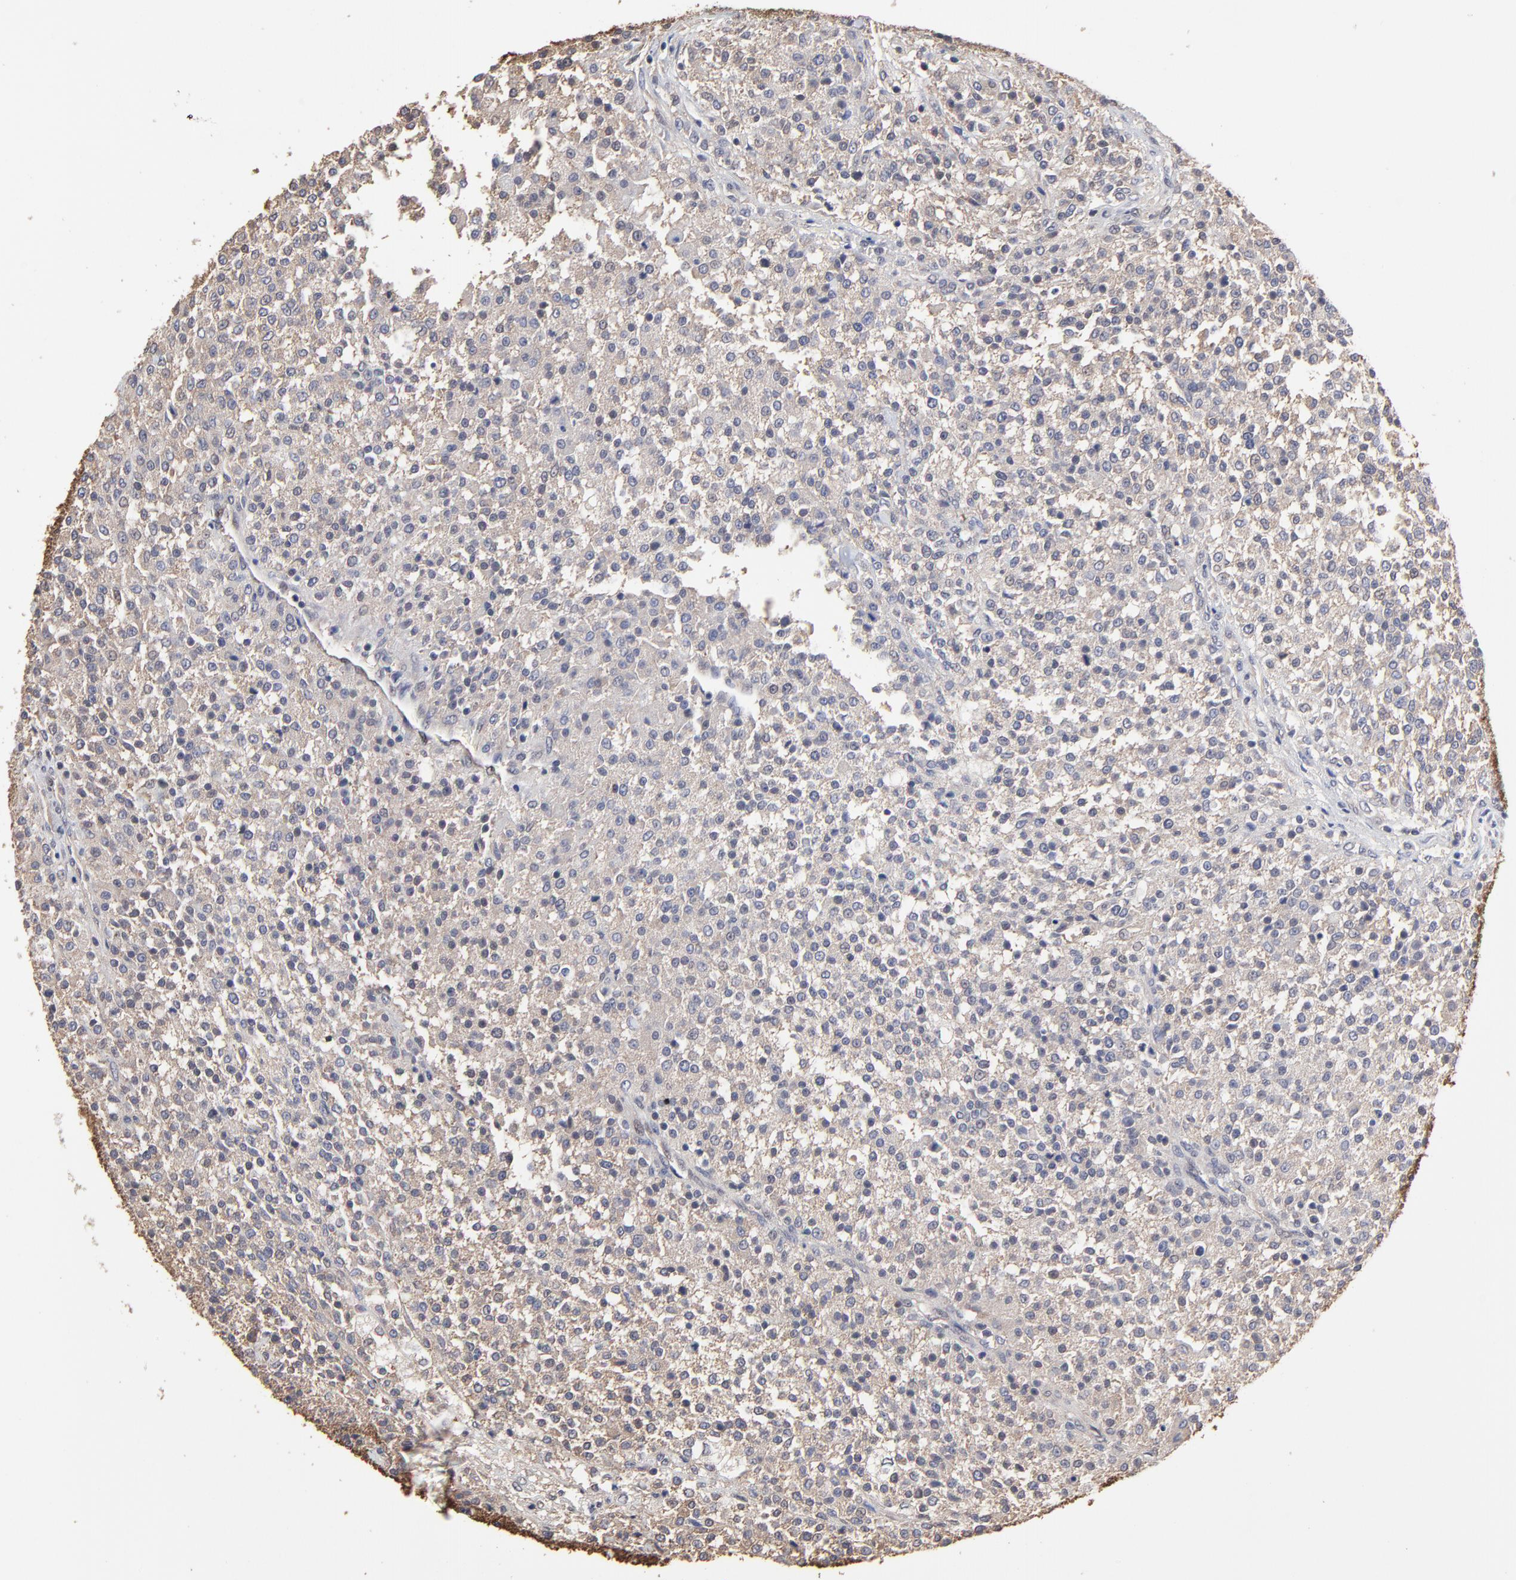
{"staining": {"intensity": "negative", "quantity": "none", "location": "none"}, "tissue": "testis cancer", "cell_type": "Tumor cells", "image_type": "cancer", "snomed": [{"axis": "morphology", "description": "Seminoma, NOS"}, {"axis": "topography", "description": "Testis"}], "caption": "The photomicrograph shows no significant staining in tumor cells of testis seminoma. (Brightfield microscopy of DAB (3,3'-diaminobenzidine) immunohistochemistry (IHC) at high magnification).", "gene": "CCT2", "patient": {"sex": "male", "age": 59}}